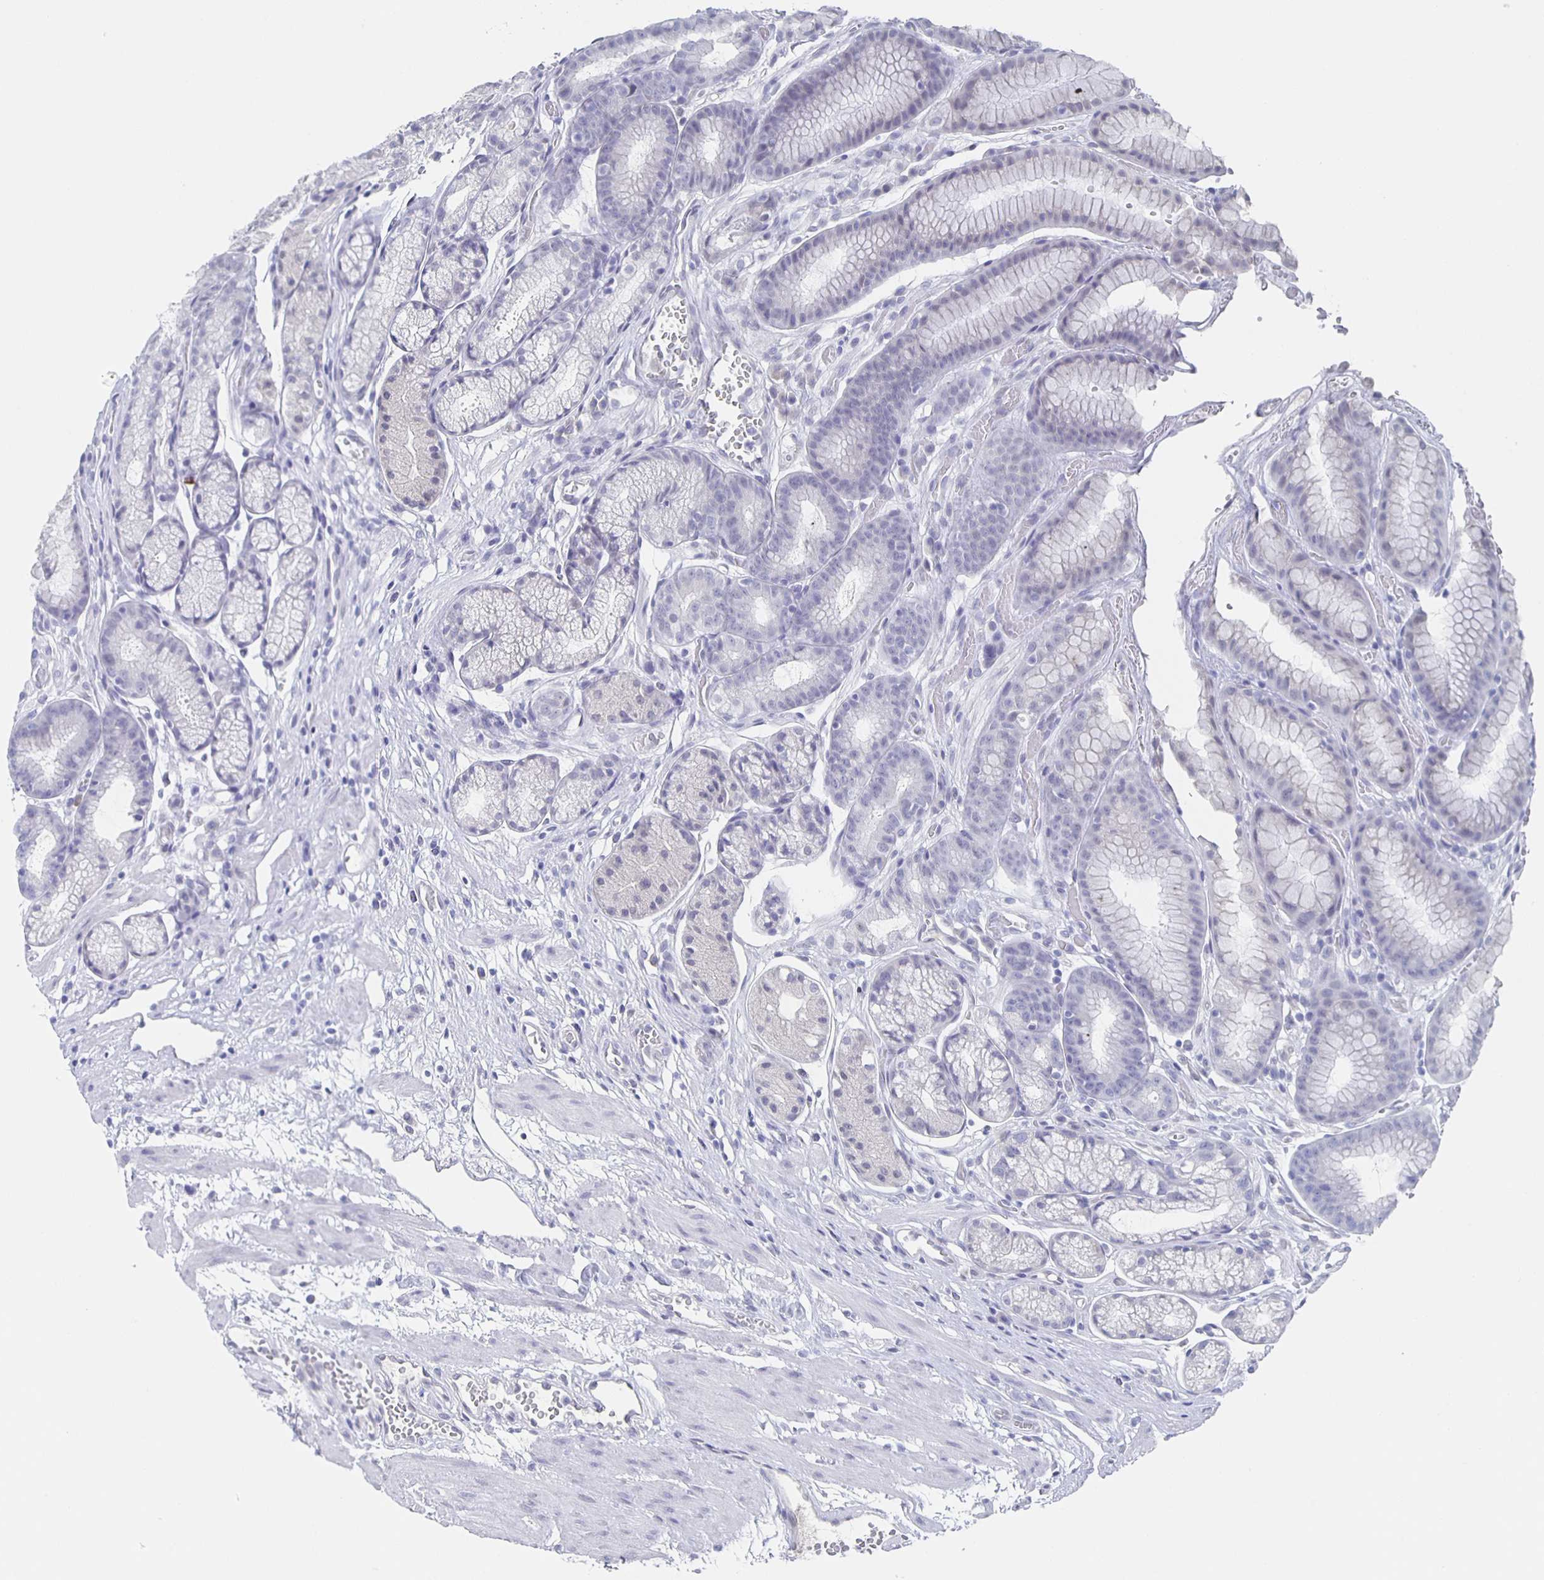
{"staining": {"intensity": "negative", "quantity": "none", "location": "none"}, "tissue": "stomach", "cell_type": "Glandular cells", "image_type": "normal", "snomed": [{"axis": "morphology", "description": "Normal tissue, NOS"}, {"axis": "topography", "description": "Smooth muscle"}, {"axis": "topography", "description": "Stomach"}], "caption": "Immunohistochemical staining of normal stomach reveals no significant positivity in glandular cells. (DAB (3,3'-diaminobenzidine) immunohistochemistry, high magnification).", "gene": "CCDC17", "patient": {"sex": "male", "age": 70}}